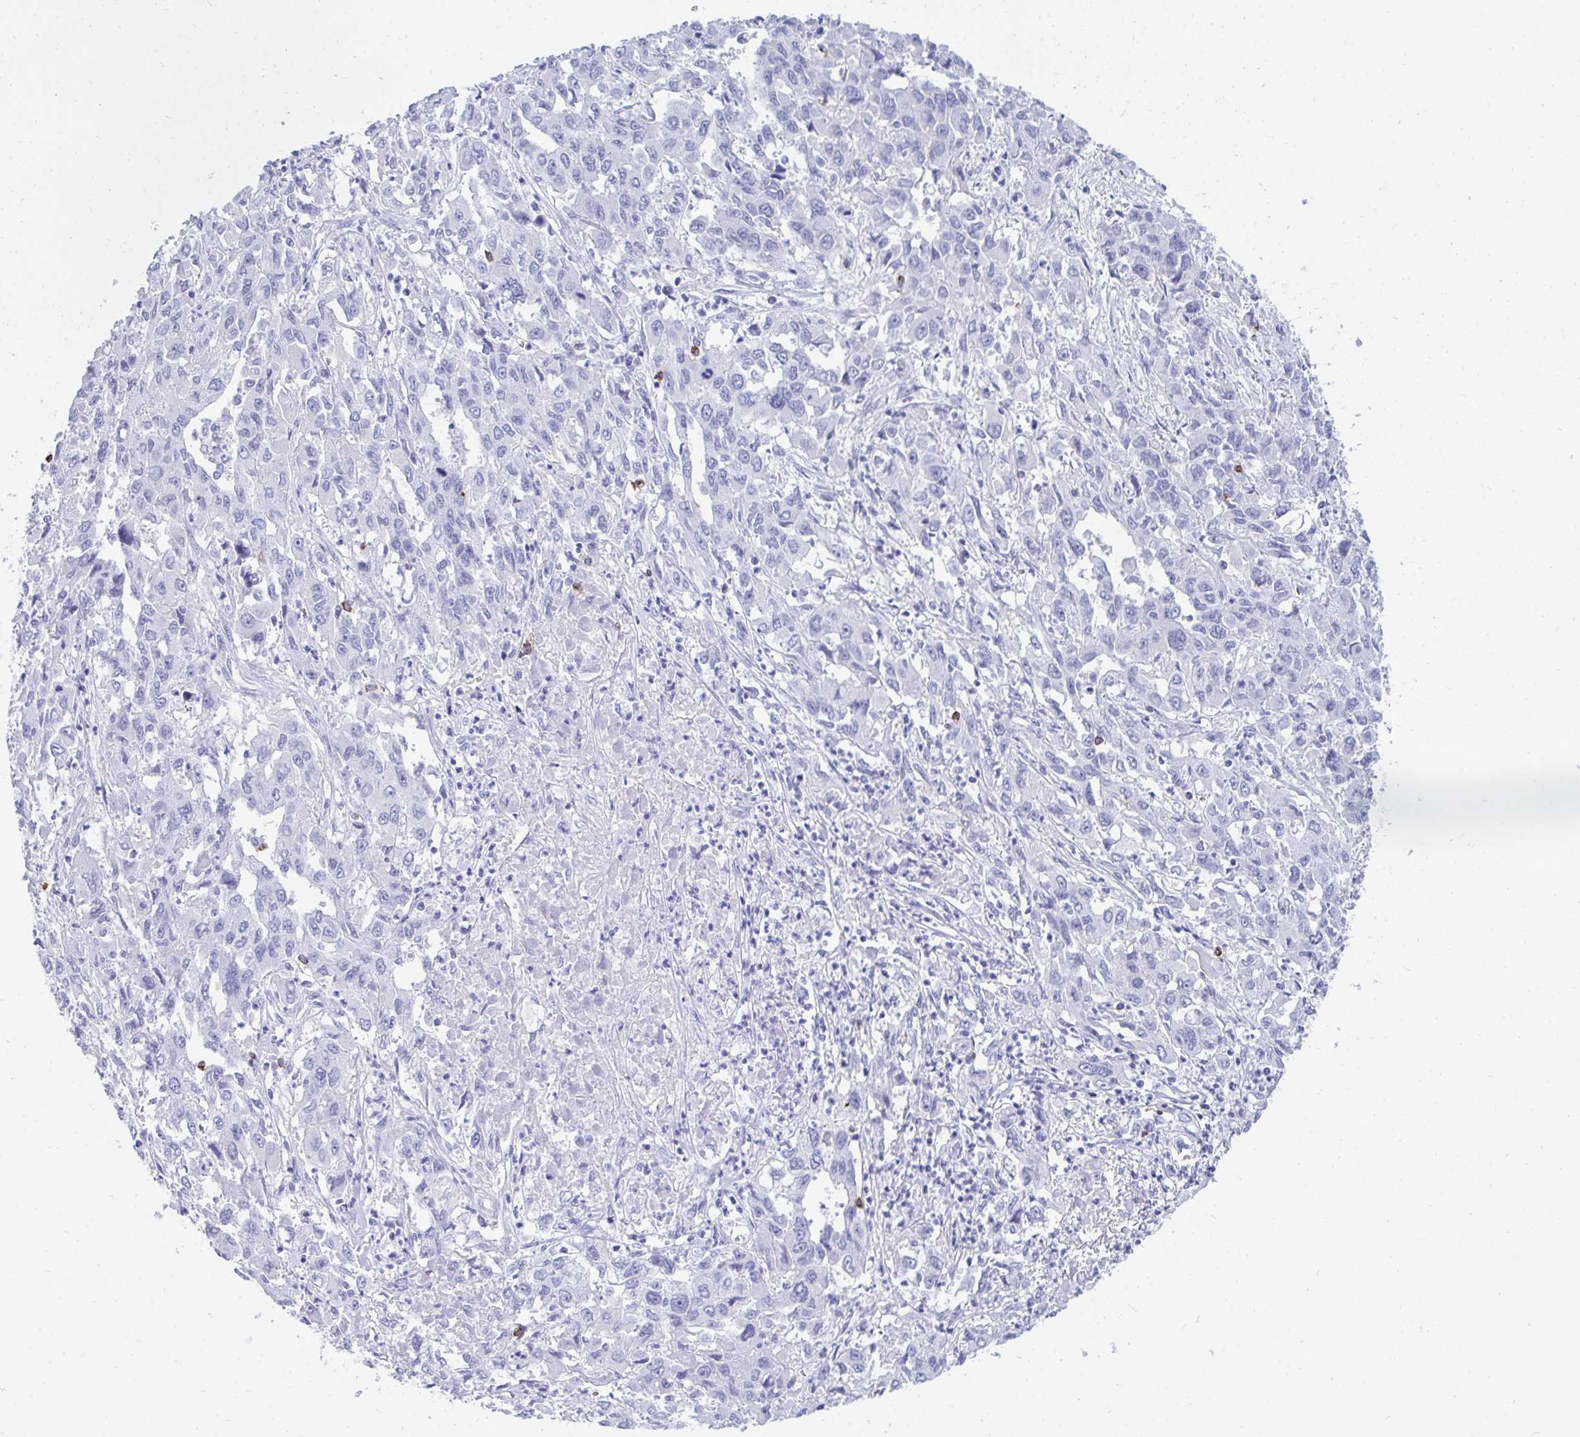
{"staining": {"intensity": "negative", "quantity": "none", "location": "none"}, "tissue": "liver cancer", "cell_type": "Tumor cells", "image_type": "cancer", "snomed": [{"axis": "morphology", "description": "Carcinoma, Hepatocellular, NOS"}, {"axis": "topography", "description": "Liver"}], "caption": "Immunohistochemistry (IHC) of liver hepatocellular carcinoma demonstrates no positivity in tumor cells.", "gene": "CD7", "patient": {"sex": "male", "age": 63}}